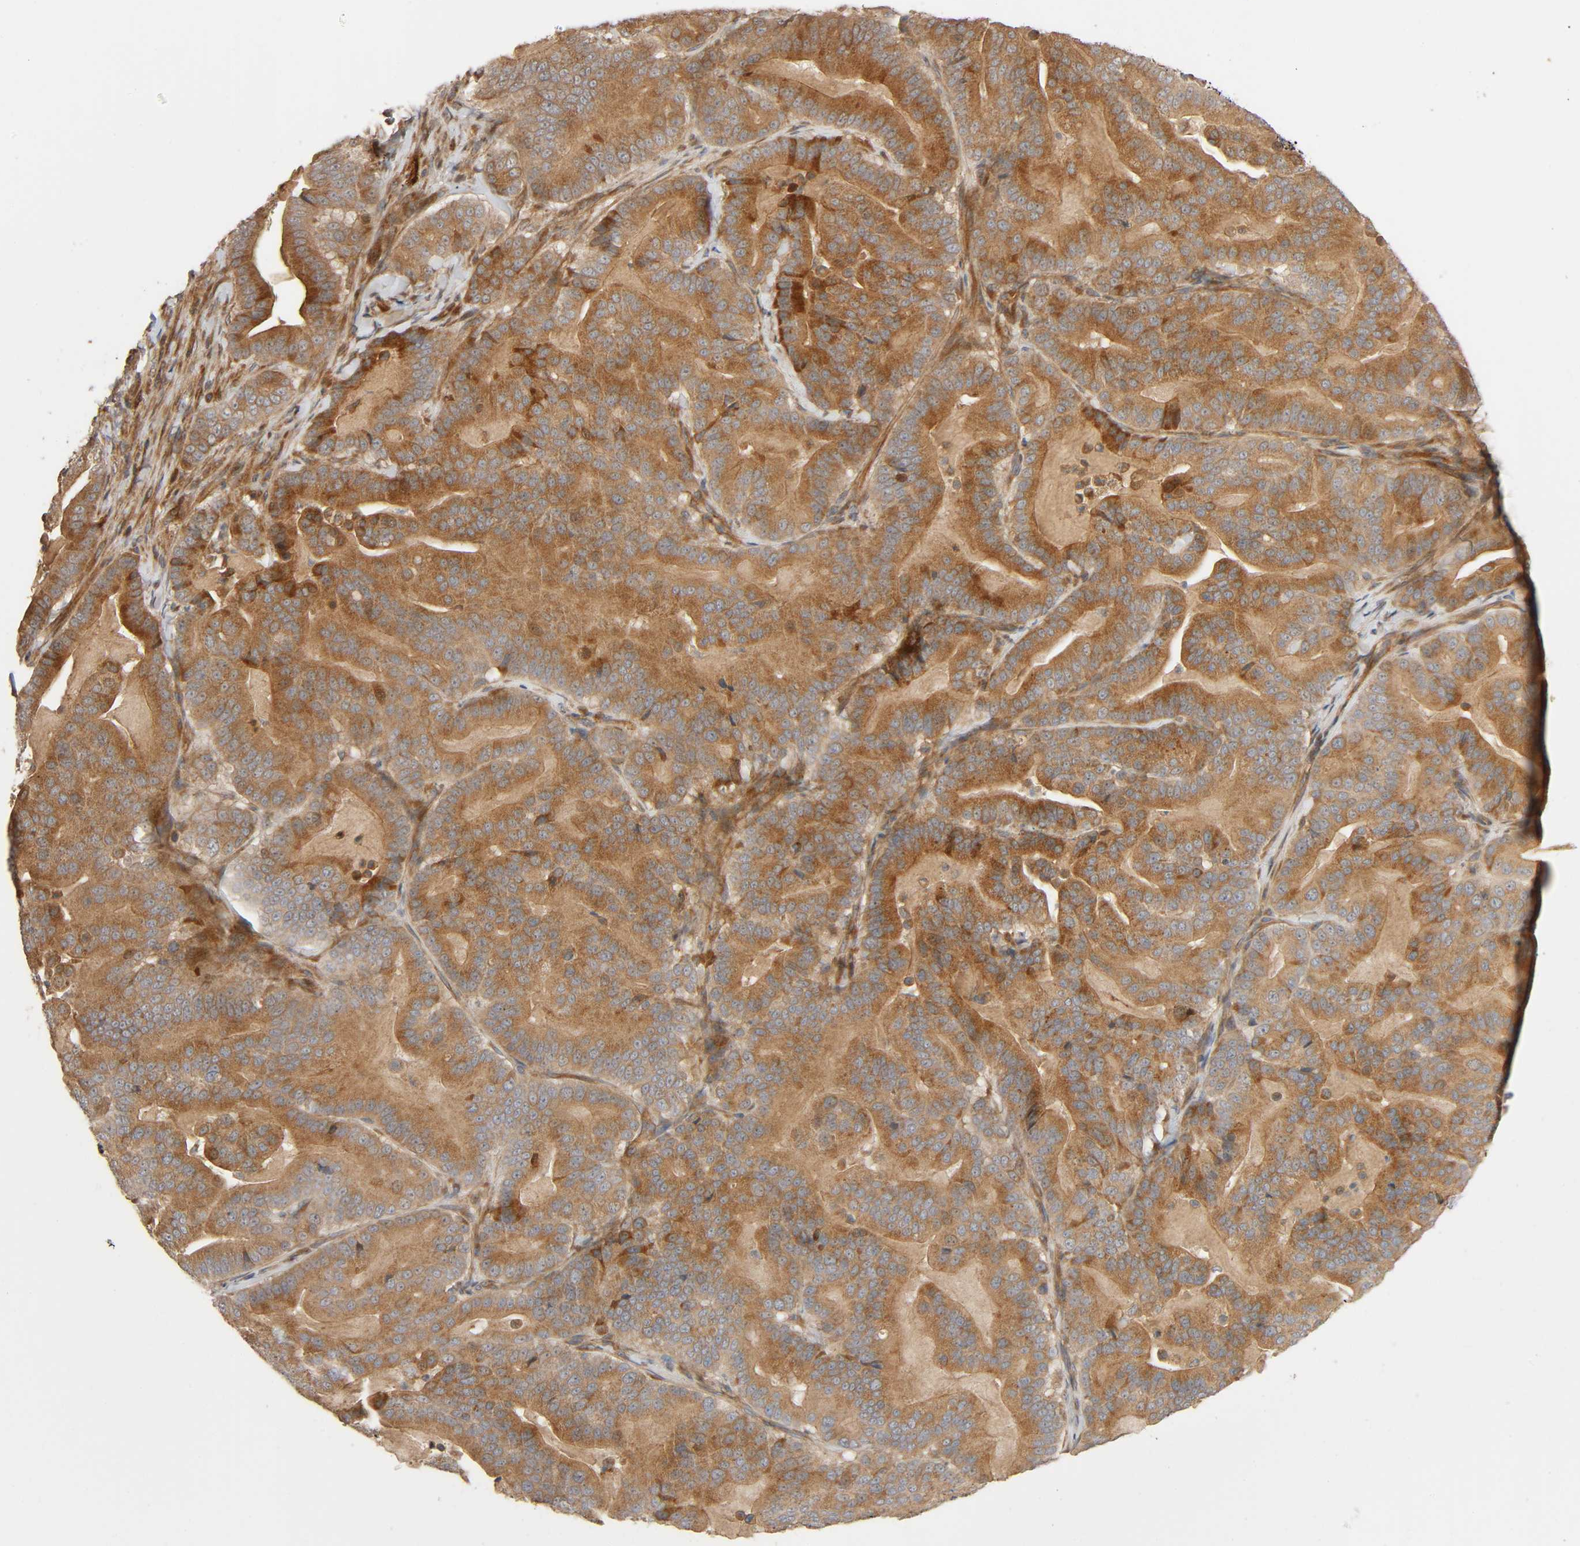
{"staining": {"intensity": "moderate", "quantity": ">75%", "location": "cytoplasmic/membranous"}, "tissue": "pancreatic cancer", "cell_type": "Tumor cells", "image_type": "cancer", "snomed": [{"axis": "morphology", "description": "Adenocarcinoma, NOS"}, {"axis": "topography", "description": "Pancreas"}], "caption": "Brown immunohistochemical staining in pancreatic cancer shows moderate cytoplasmic/membranous expression in about >75% of tumor cells.", "gene": "SGSM1", "patient": {"sex": "male", "age": 63}}